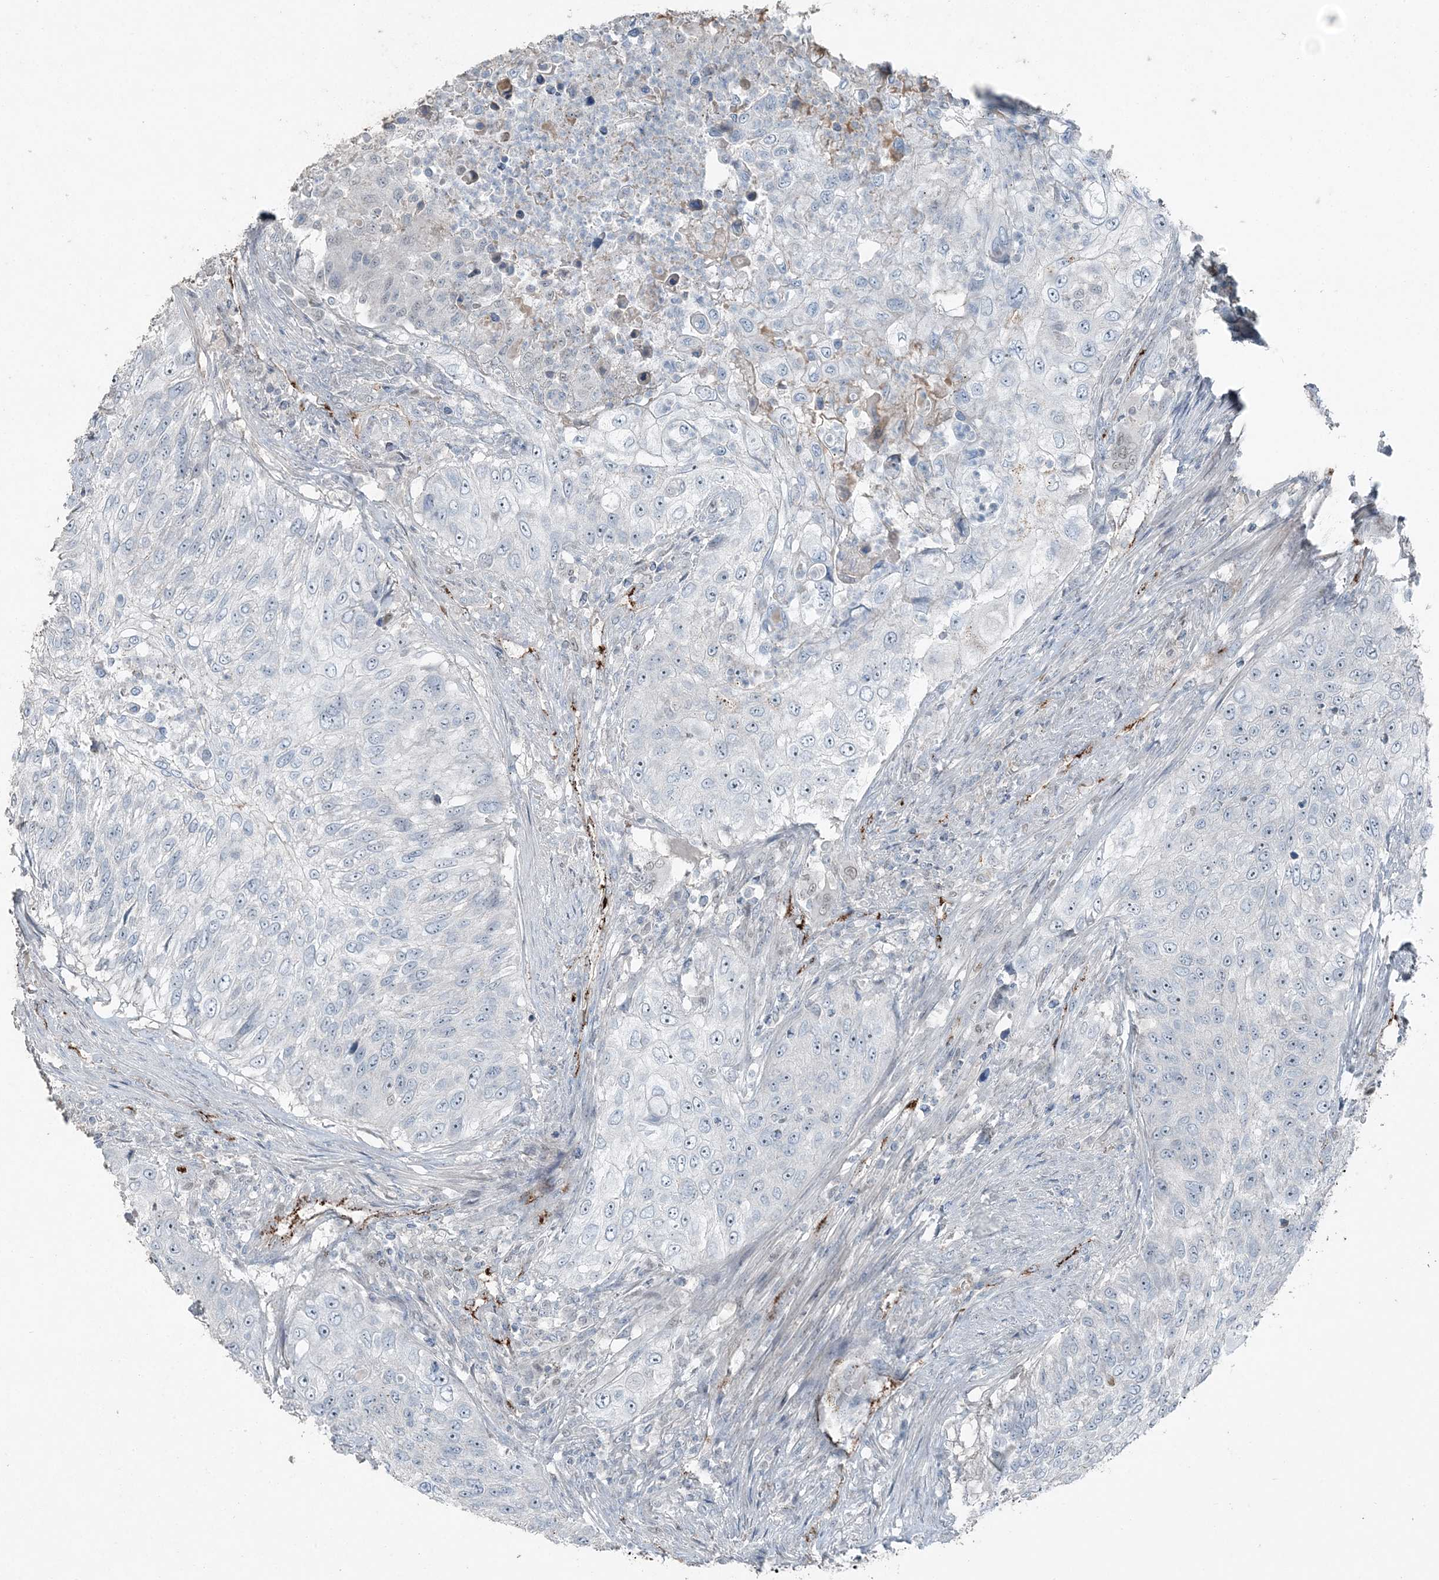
{"staining": {"intensity": "negative", "quantity": "none", "location": "none"}, "tissue": "urothelial cancer", "cell_type": "Tumor cells", "image_type": "cancer", "snomed": [{"axis": "morphology", "description": "Urothelial carcinoma, High grade"}, {"axis": "topography", "description": "Urinary bladder"}], "caption": "Tumor cells are negative for brown protein staining in urothelial cancer.", "gene": "ELOVL7", "patient": {"sex": "female", "age": 60}}